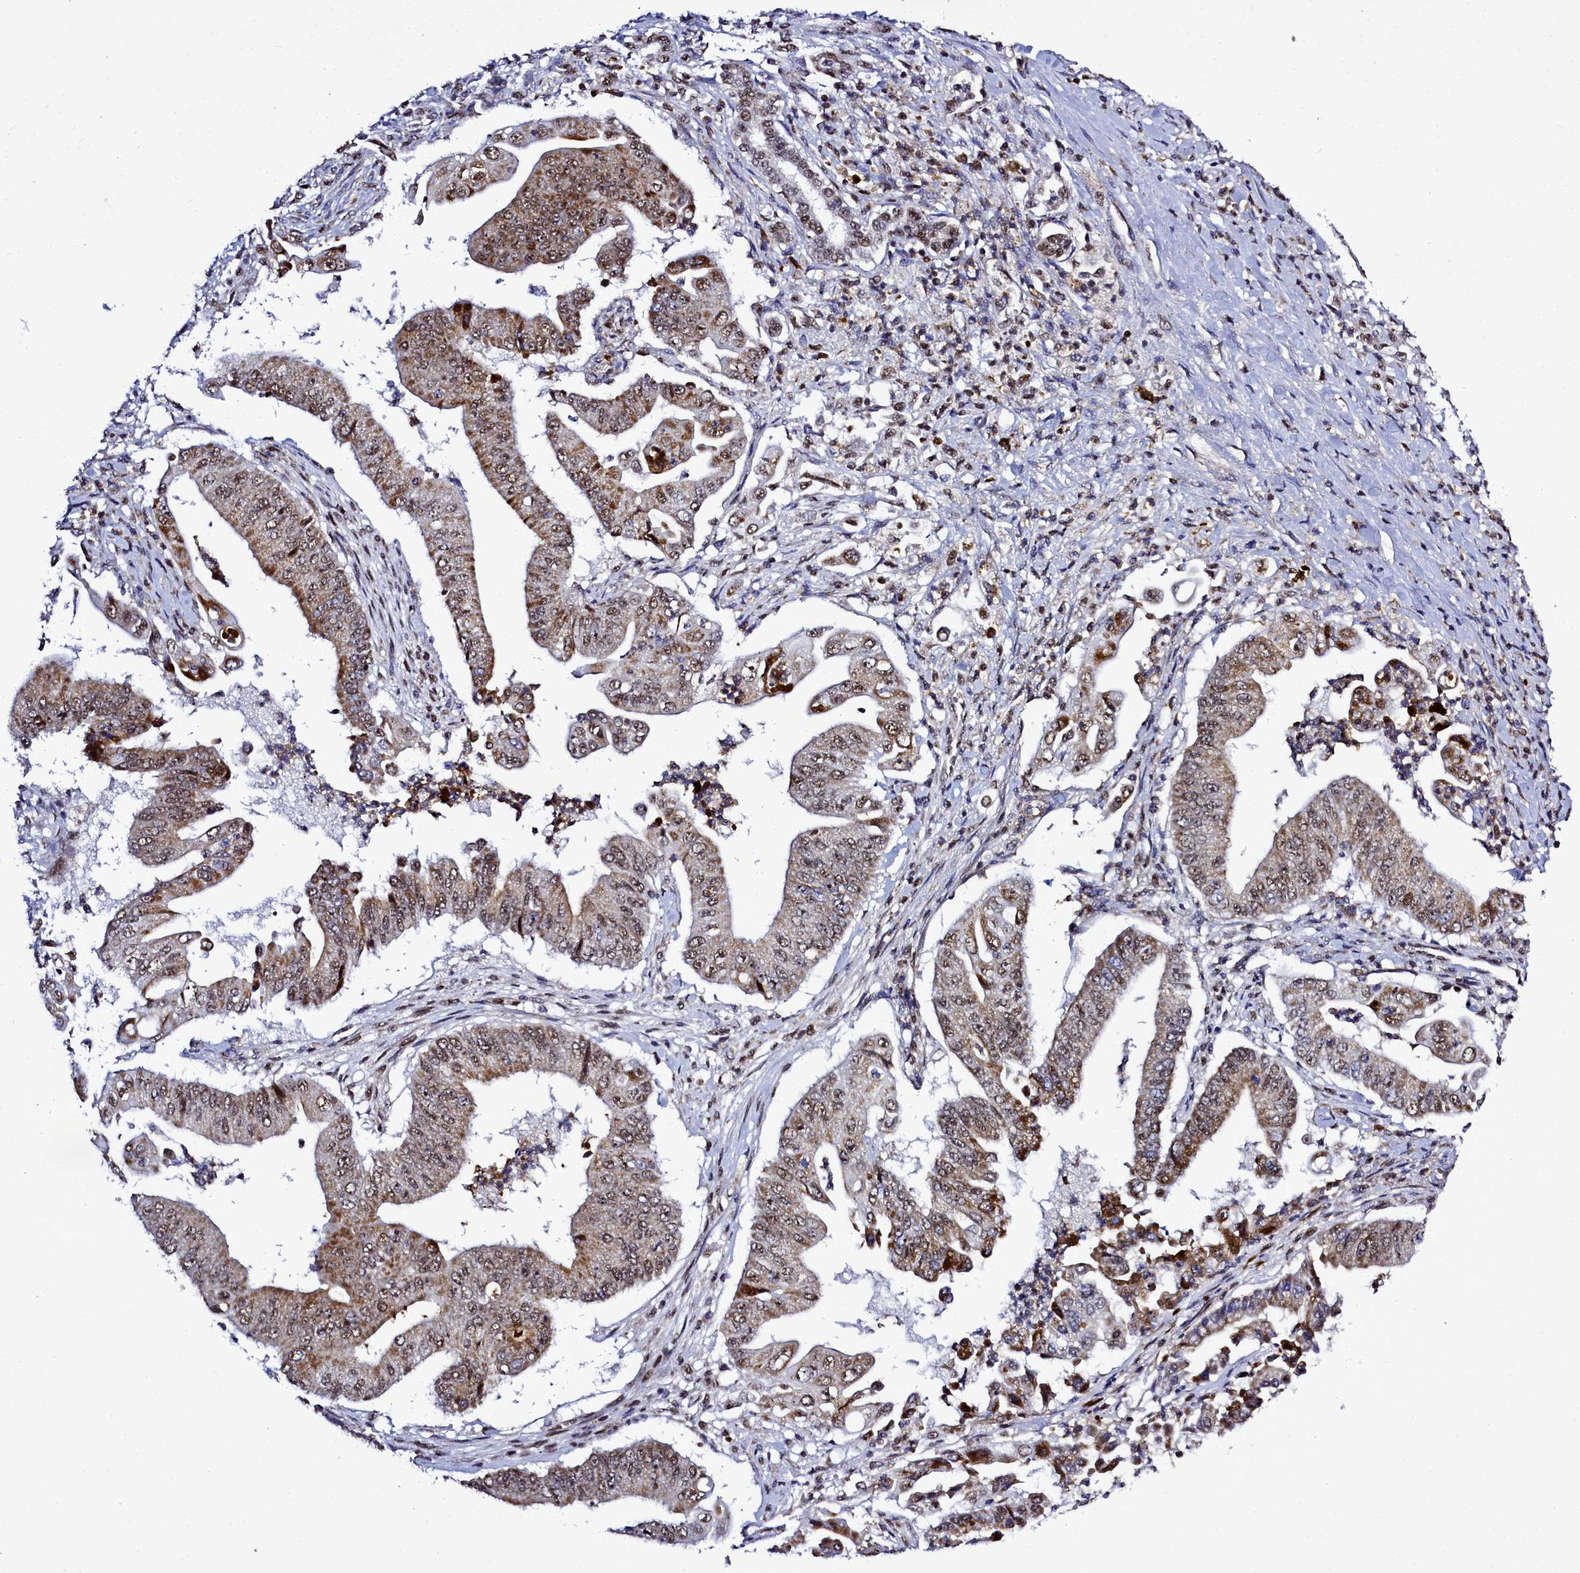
{"staining": {"intensity": "moderate", "quantity": ">75%", "location": "cytoplasmic/membranous,nuclear"}, "tissue": "pancreatic cancer", "cell_type": "Tumor cells", "image_type": "cancer", "snomed": [{"axis": "morphology", "description": "Adenocarcinoma, NOS"}, {"axis": "topography", "description": "Pancreas"}], "caption": "High-power microscopy captured an IHC micrograph of pancreatic cancer, revealing moderate cytoplasmic/membranous and nuclear expression in about >75% of tumor cells.", "gene": "POM121L2", "patient": {"sex": "female", "age": 77}}